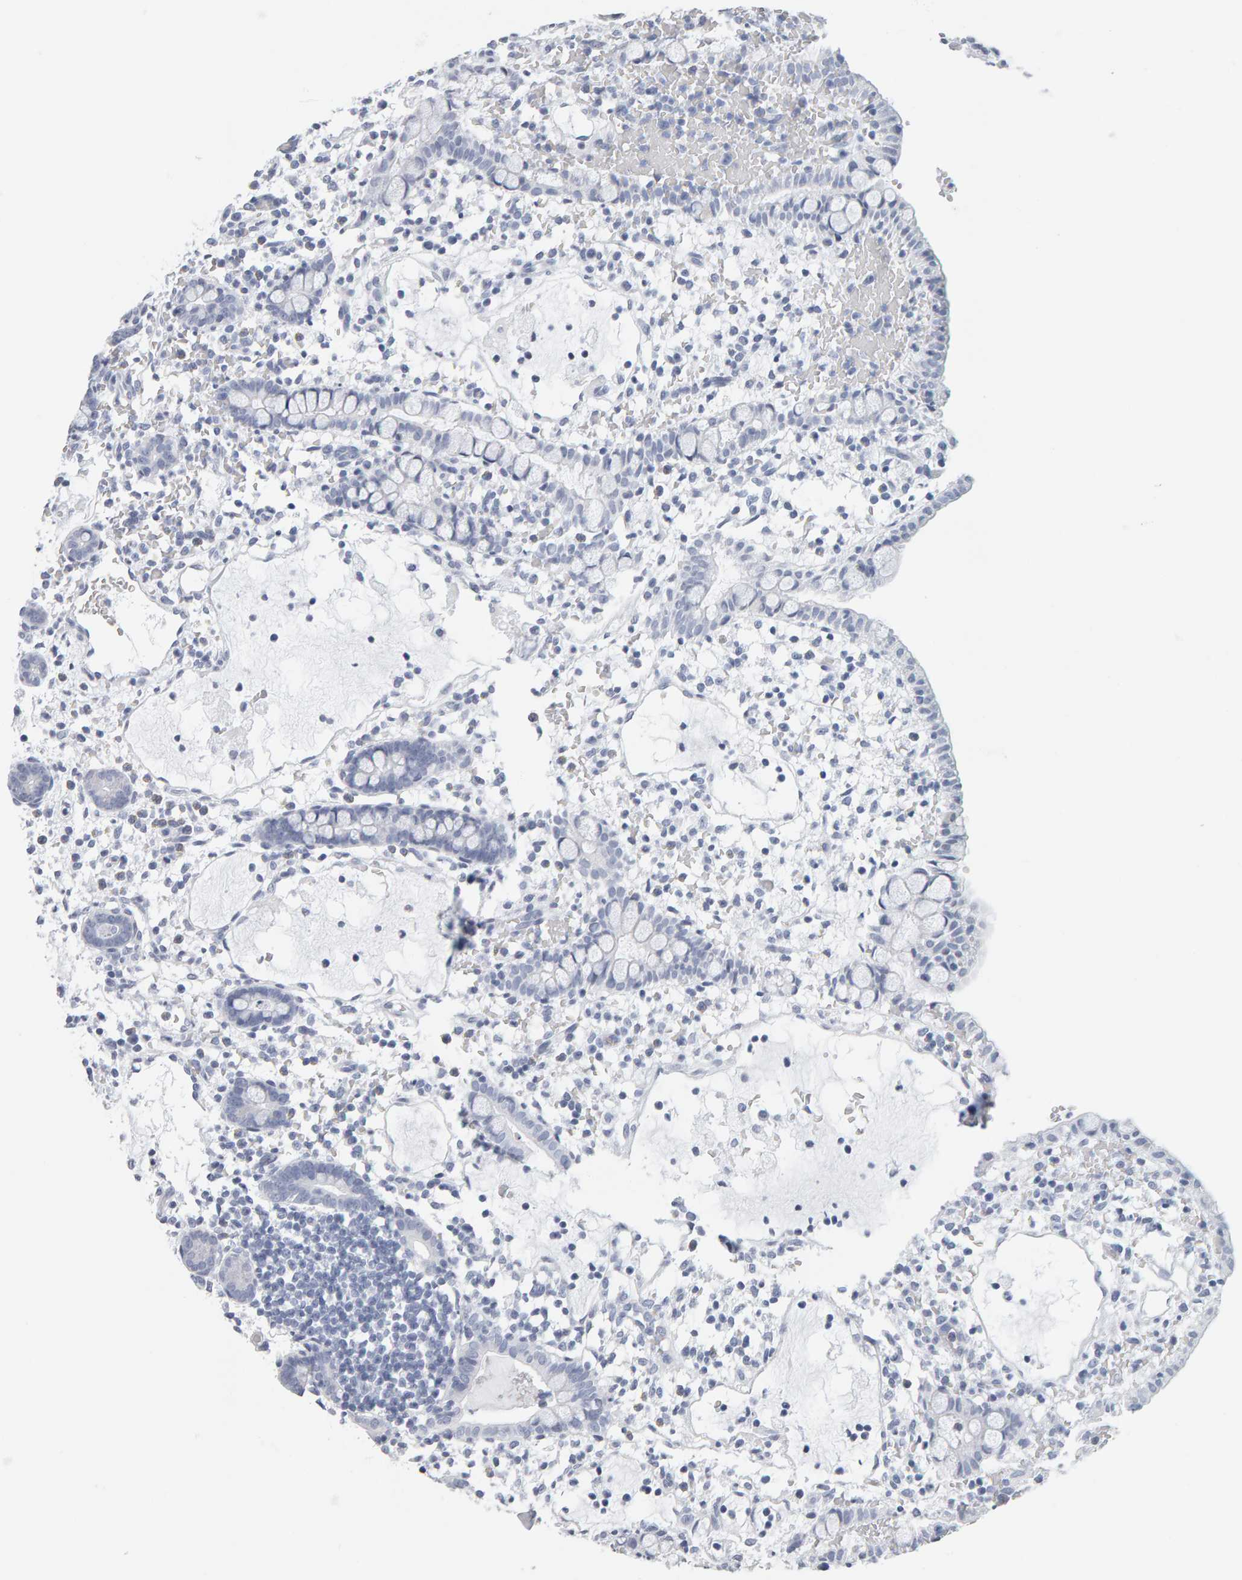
{"staining": {"intensity": "negative", "quantity": "none", "location": "none"}, "tissue": "small intestine", "cell_type": "Glandular cells", "image_type": "normal", "snomed": [{"axis": "morphology", "description": "Normal tissue, NOS"}, {"axis": "morphology", "description": "Developmental malformation"}, {"axis": "topography", "description": "Small intestine"}], "caption": "Immunohistochemistry histopathology image of normal human small intestine stained for a protein (brown), which exhibits no expression in glandular cells. (Immunohistochemistry, brightfield microscopy, high magnification).", "gene": "SPACA3", "patient": {"sex": "male"}}